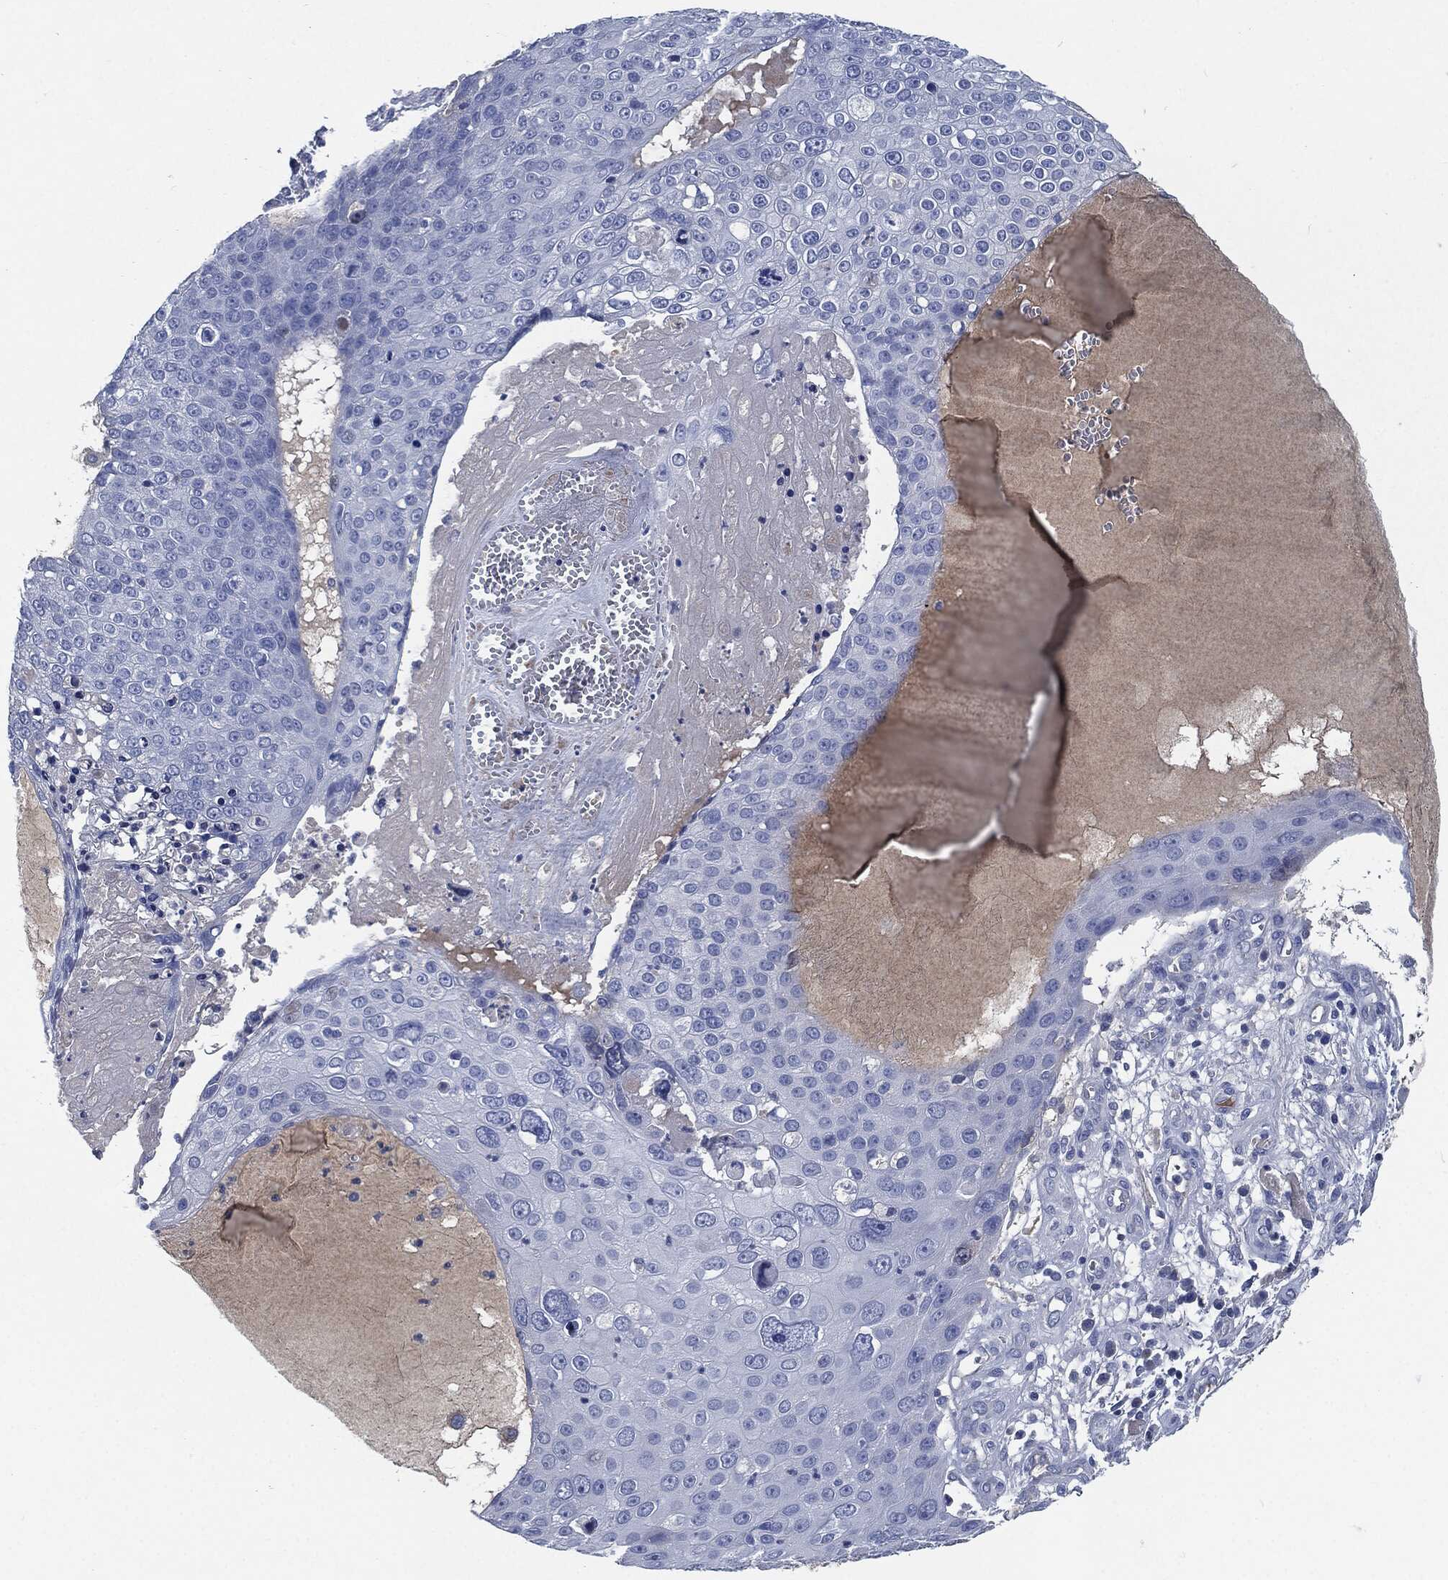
{"staining": {"intensity": "negative", "quantity": "none", "location": "none"}, "tissue": "skin cancer", "cell_type": "Tumor cells", "image_type": "cancer", "snomed": [{"axis": "morphology", "description": "Squamous cell carcinoma, NOS"}, {"axis": "topography", "description": "Skin"}], "caption": "A high-resolution histopathology image shows immunohistochemistry staining of skin squamous cell carcinoma, which demonstrates no significant positivity in tumor cells.", "gene": "CD27", "patient": {"sex": "male", "age": 71}}